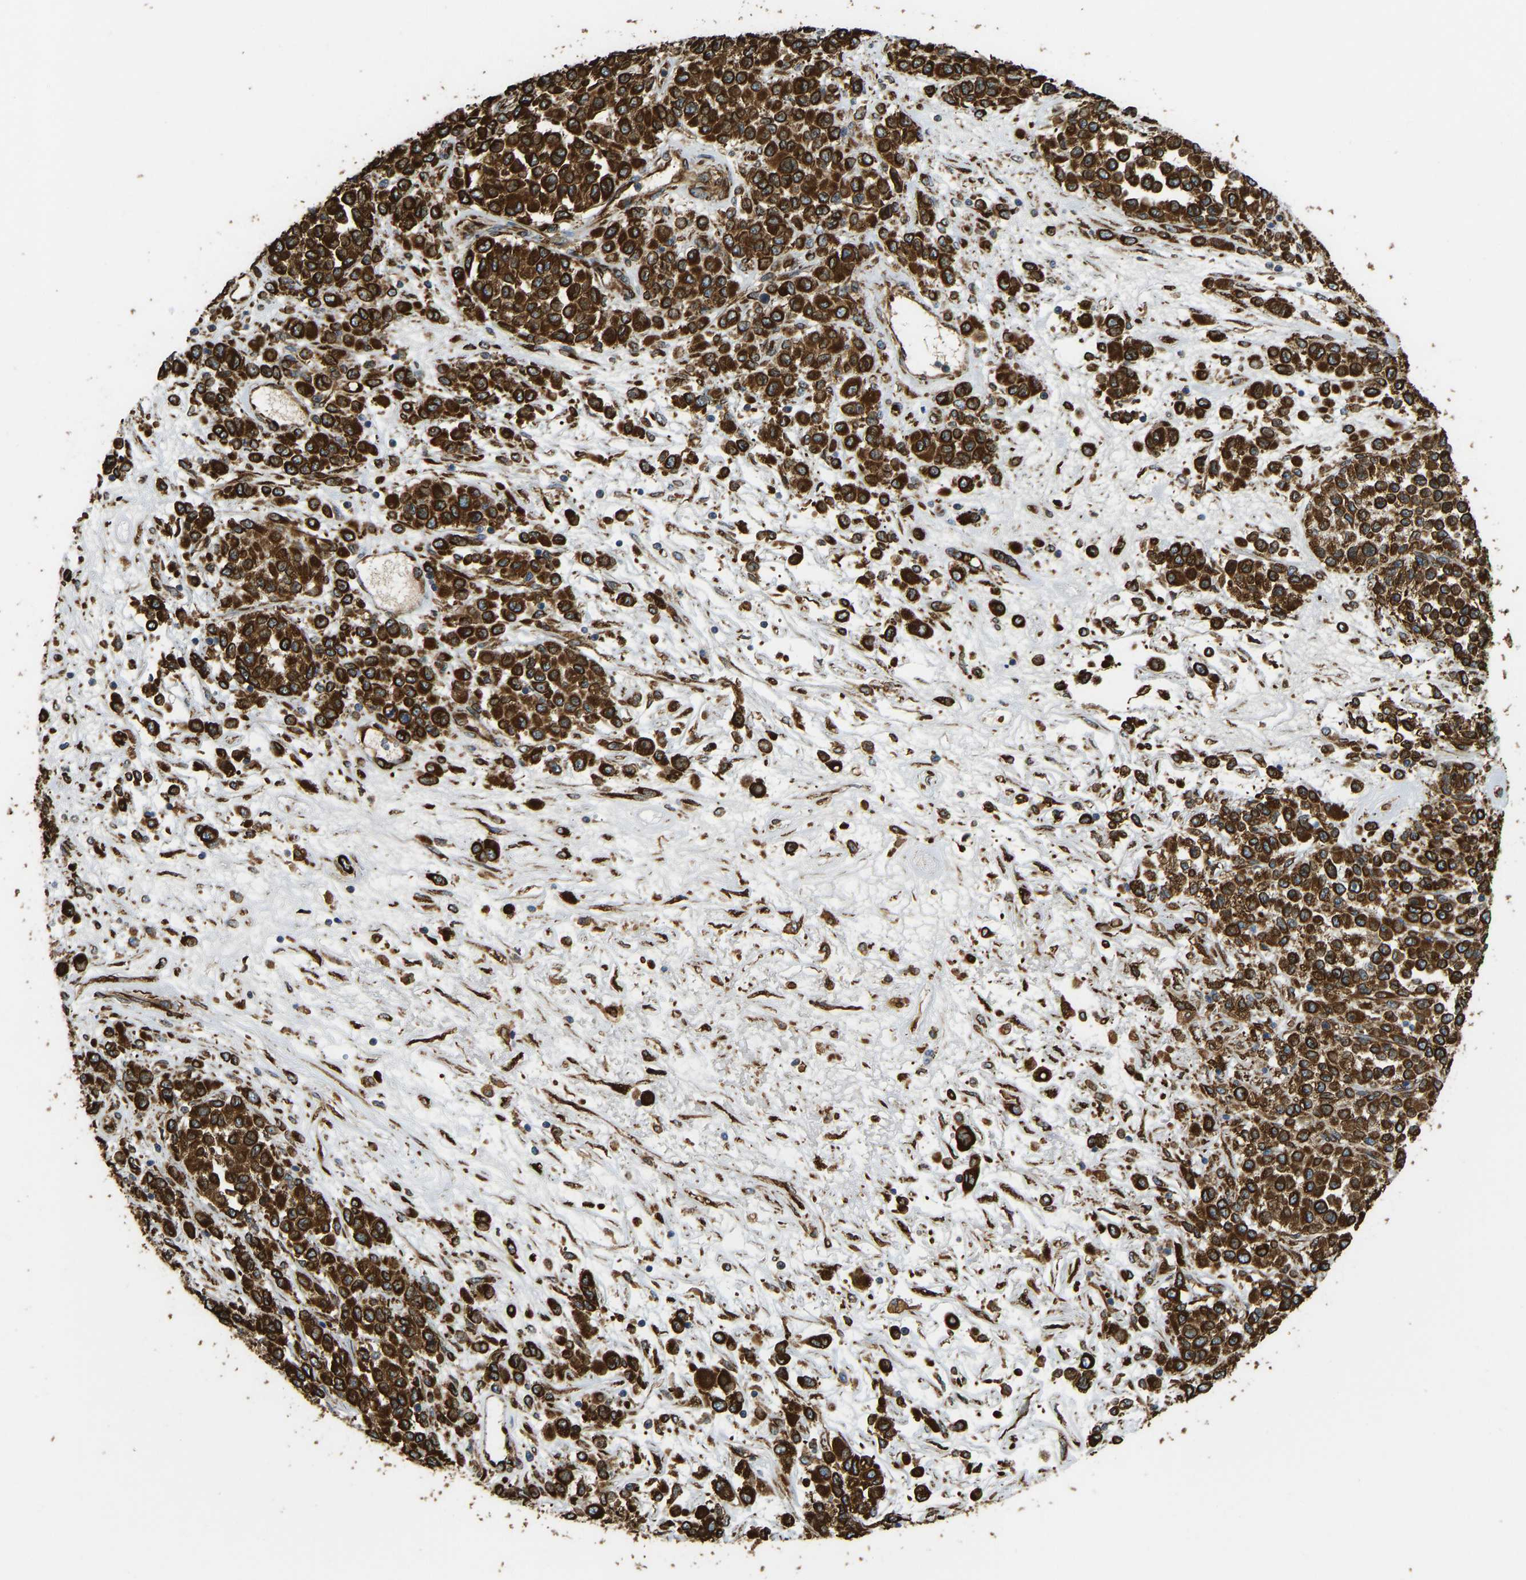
{"staining": {"intensity": "strong", "quantity": ">75%", "location": "cytoplasmic/membranous"}, "tissue": "melanoma", "cell_type": "Tumor cells", "image_type": "cancer", "snomed": [{"axis": "morphology", "description": "Malignant melanoma, Metastatic site"}, {"axis": "topography", "description": "Pancreas"}], "caption": "This is a photomicrograph of immunohistochemistry (IHC) staining of malignant melanoma (metastatic site), which shows strong positivity in the cytoplasmic/membranous of tumor cells.", "gene": "BEX3", "patient": {"sex": "female", "age": 30}}